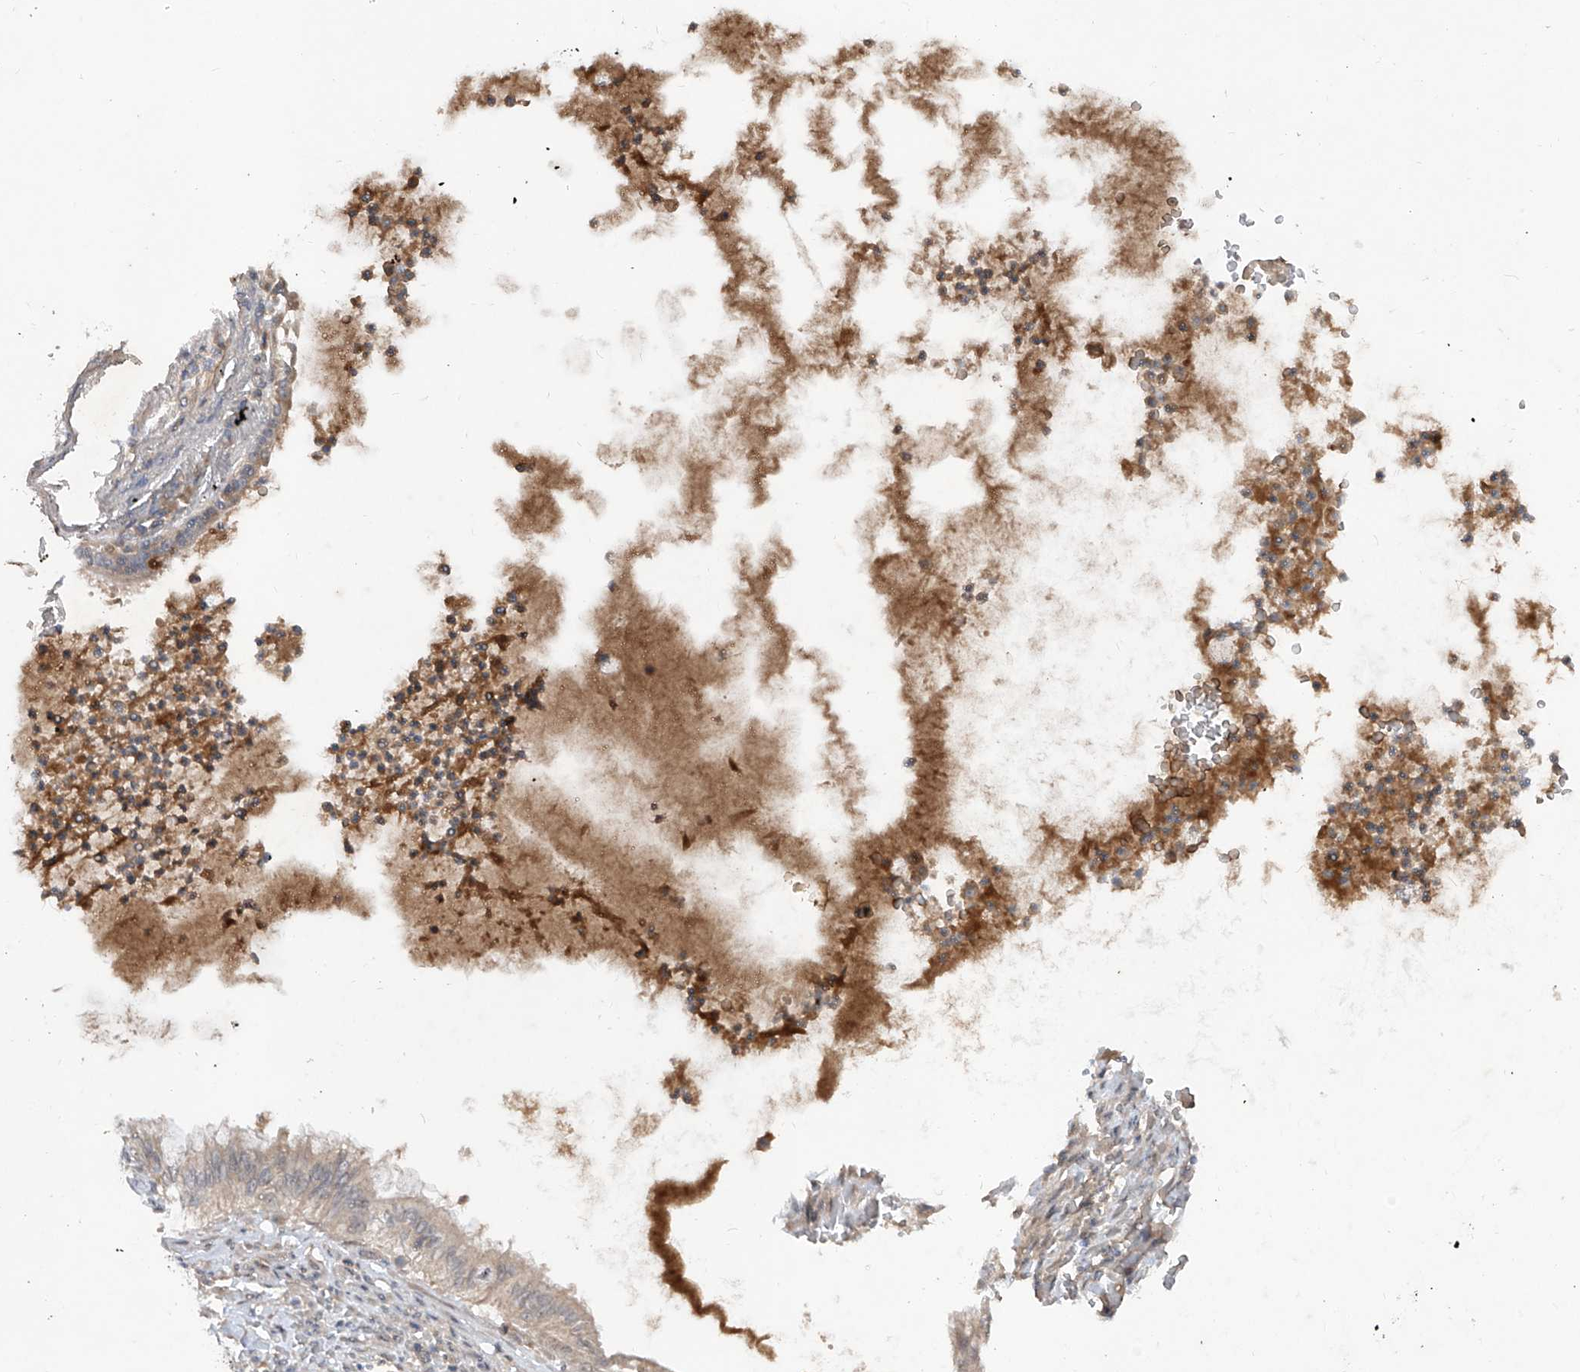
{"staining": {"intensity": "weak", "quantity": "<25%", "location": "cytoplasmic/membranous"}, "tissue": "lung cancer", "cell_type": "Tumor cells", "image_type": "cancer", "snomed": [{"axis": "morphology", "description": "Adenocarcinoma, NOS"}, {"axis": "topography", "description": "Lung"}], "caption": "Lung adenocarcinoma stained for a protein using immunohistochemistry (IHC) reveals no expression tumor cells.", "gene": "FAM135A", "patient": {"sex": "female", "age": 70}}